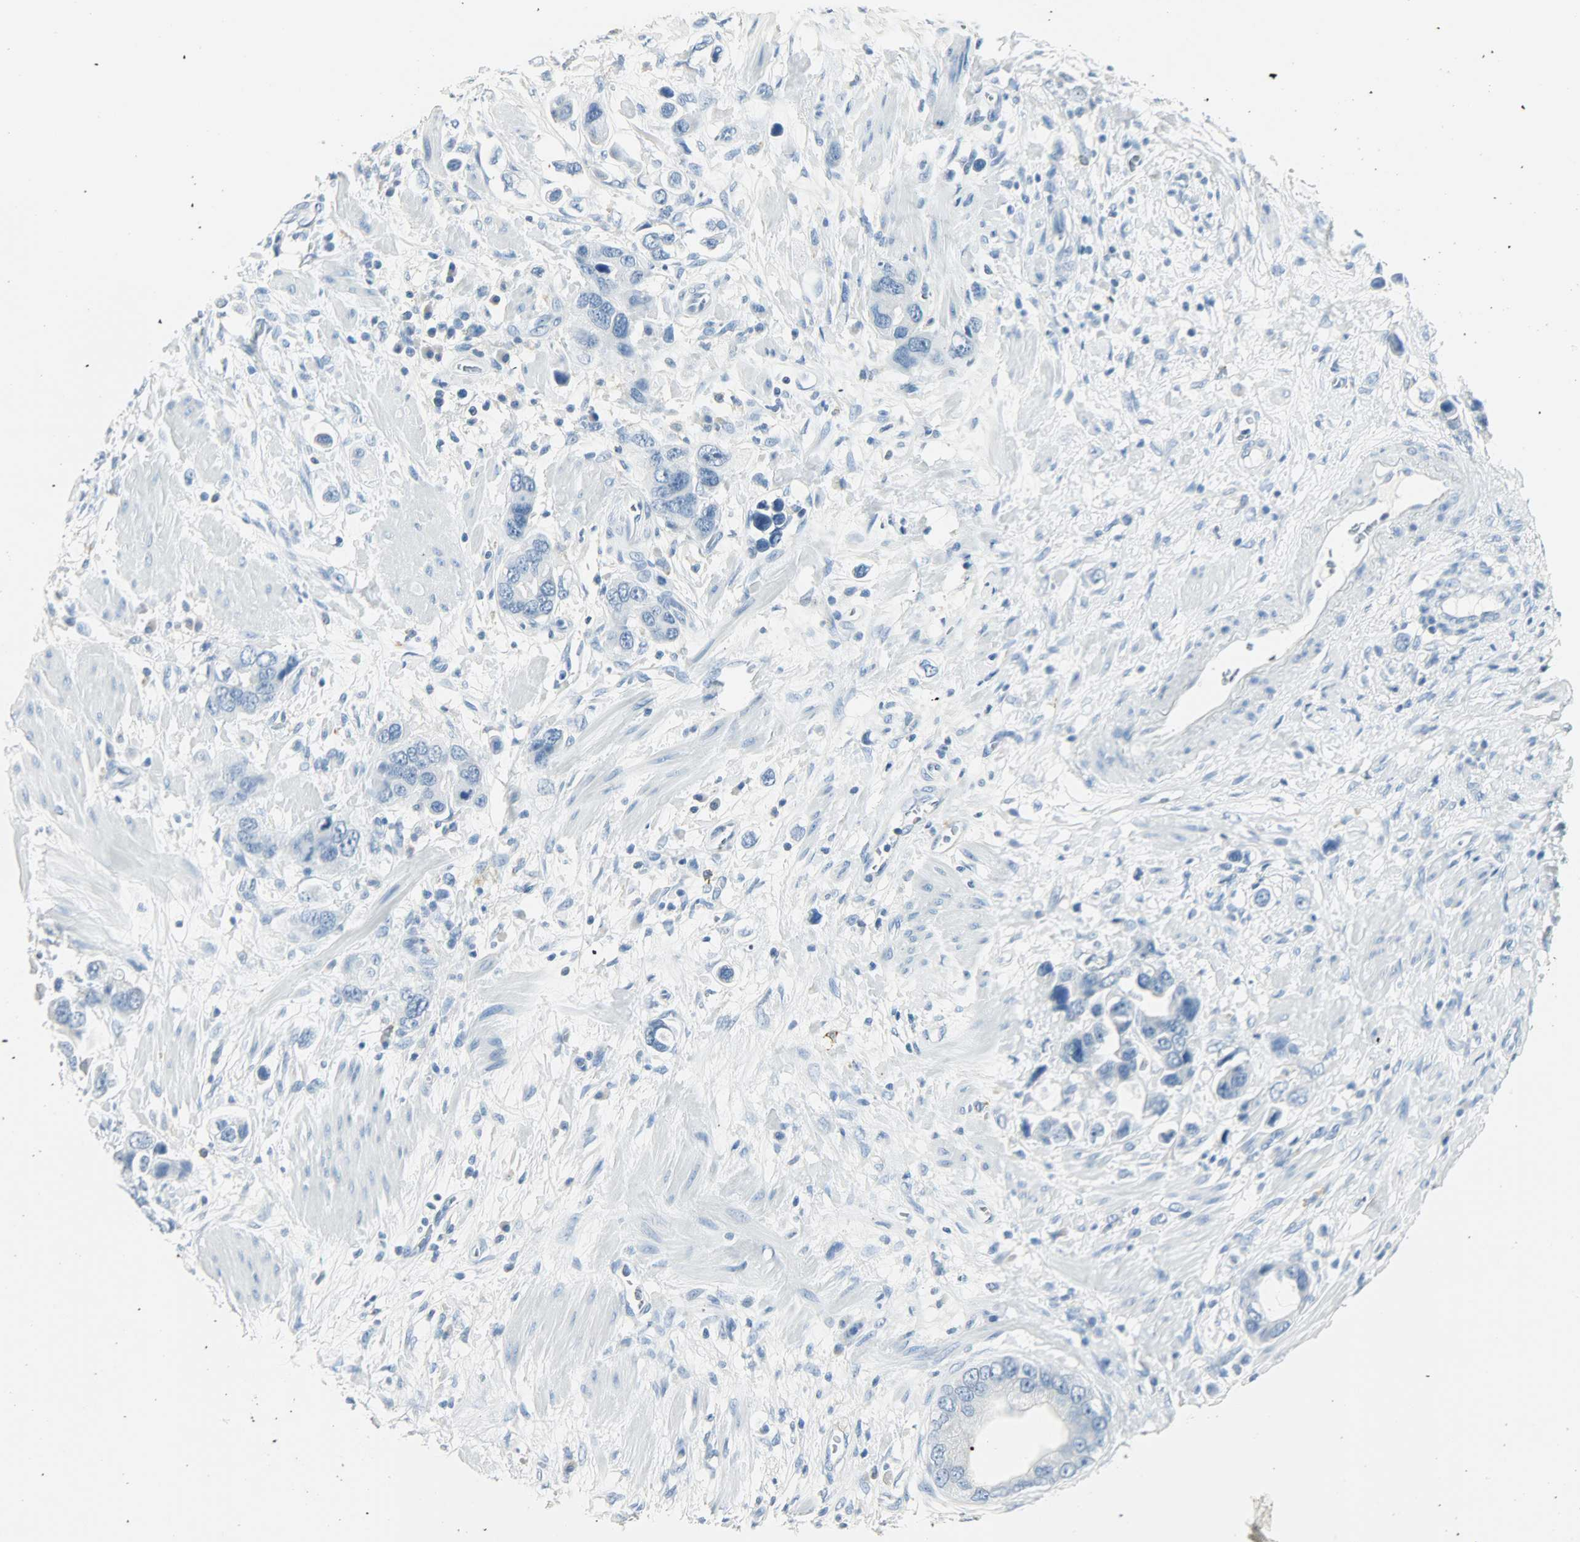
{"staining": {"intensity": "negative", "quantity": "none", "location": "none"}, "tissue": "stomach cancer", "cell_type": "Tumor cells", "image_type": "cancer", "snomed": [{"axis": "morphology", "description": "Adenocarcinoma, NOS"}, {"axis": "topography", "description": "Stomach, lower"}], "caption": "Immunohistochemical staining of stomach cancer reveals no significant expression in tumor cells.", "gene": "PTPN6", "patient": {"sex": "female", "age": 93}}